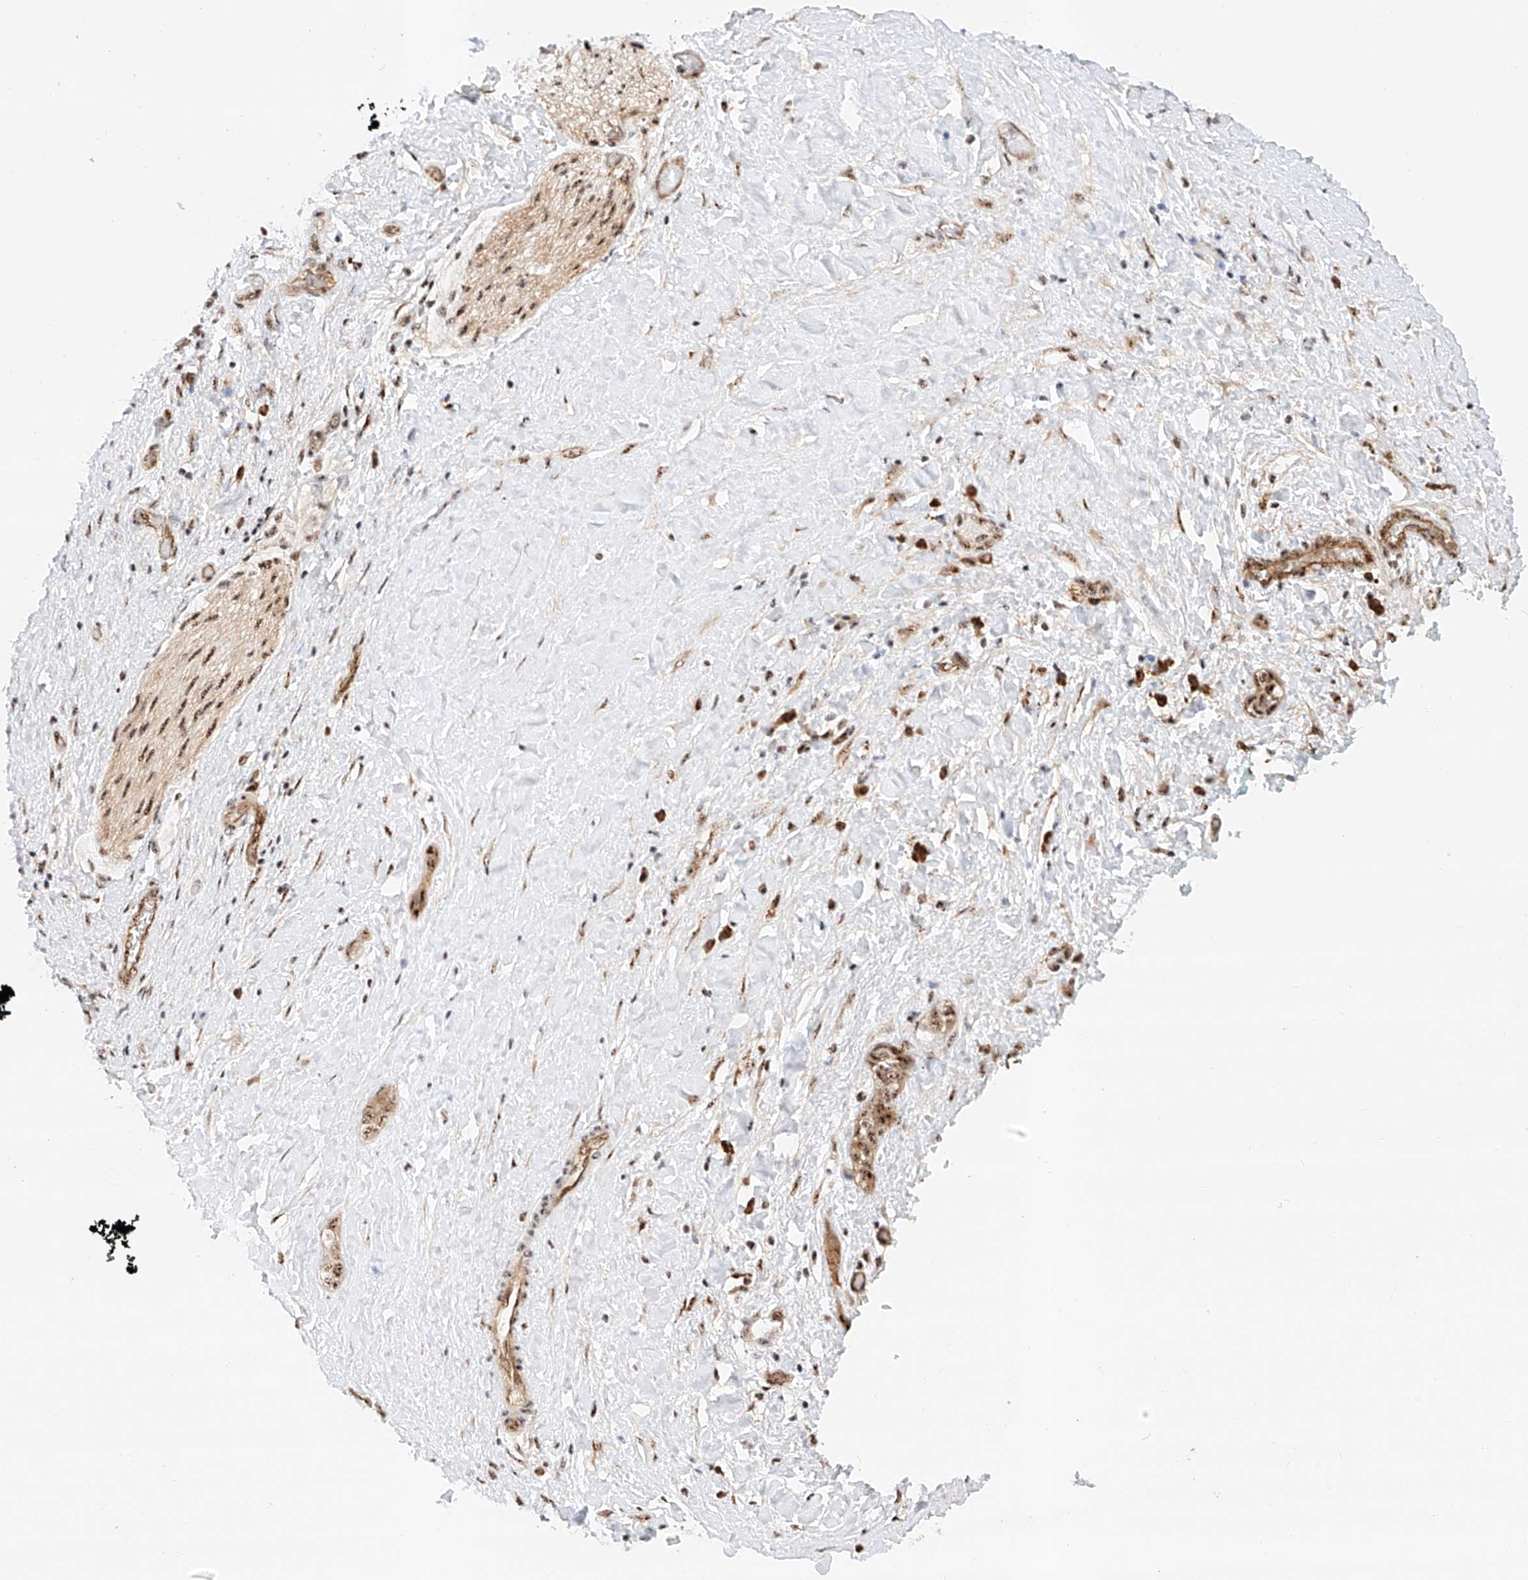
{"staining": {"intensity": "strong", "quantity": ">75%", "location": "cytoplasmic/membranous,nuclear"}, "tissue": "pancreatic cancer", "cell_type": "Tumor cells", "image_type": "cancer", "snomed": [{"axis": "morphology", "description": "Normal tissue, NOS"}, {"axis": "morphology", "description": "Adenocarcinoma, NOS"}, {"axis": "topography", "description": "Pancreas"}, {"axis": "topography", "description": "Peripheral nerve tissue"}], "caption": "Pancreatic cancer stained with a brown dye demonstrates strong cytoplasmic/membranous and nuclear positive staining in approximately >75% of tumor cells.", "gene": "ATXN7L2", "patient": {"sex": "female", "age": 63}}